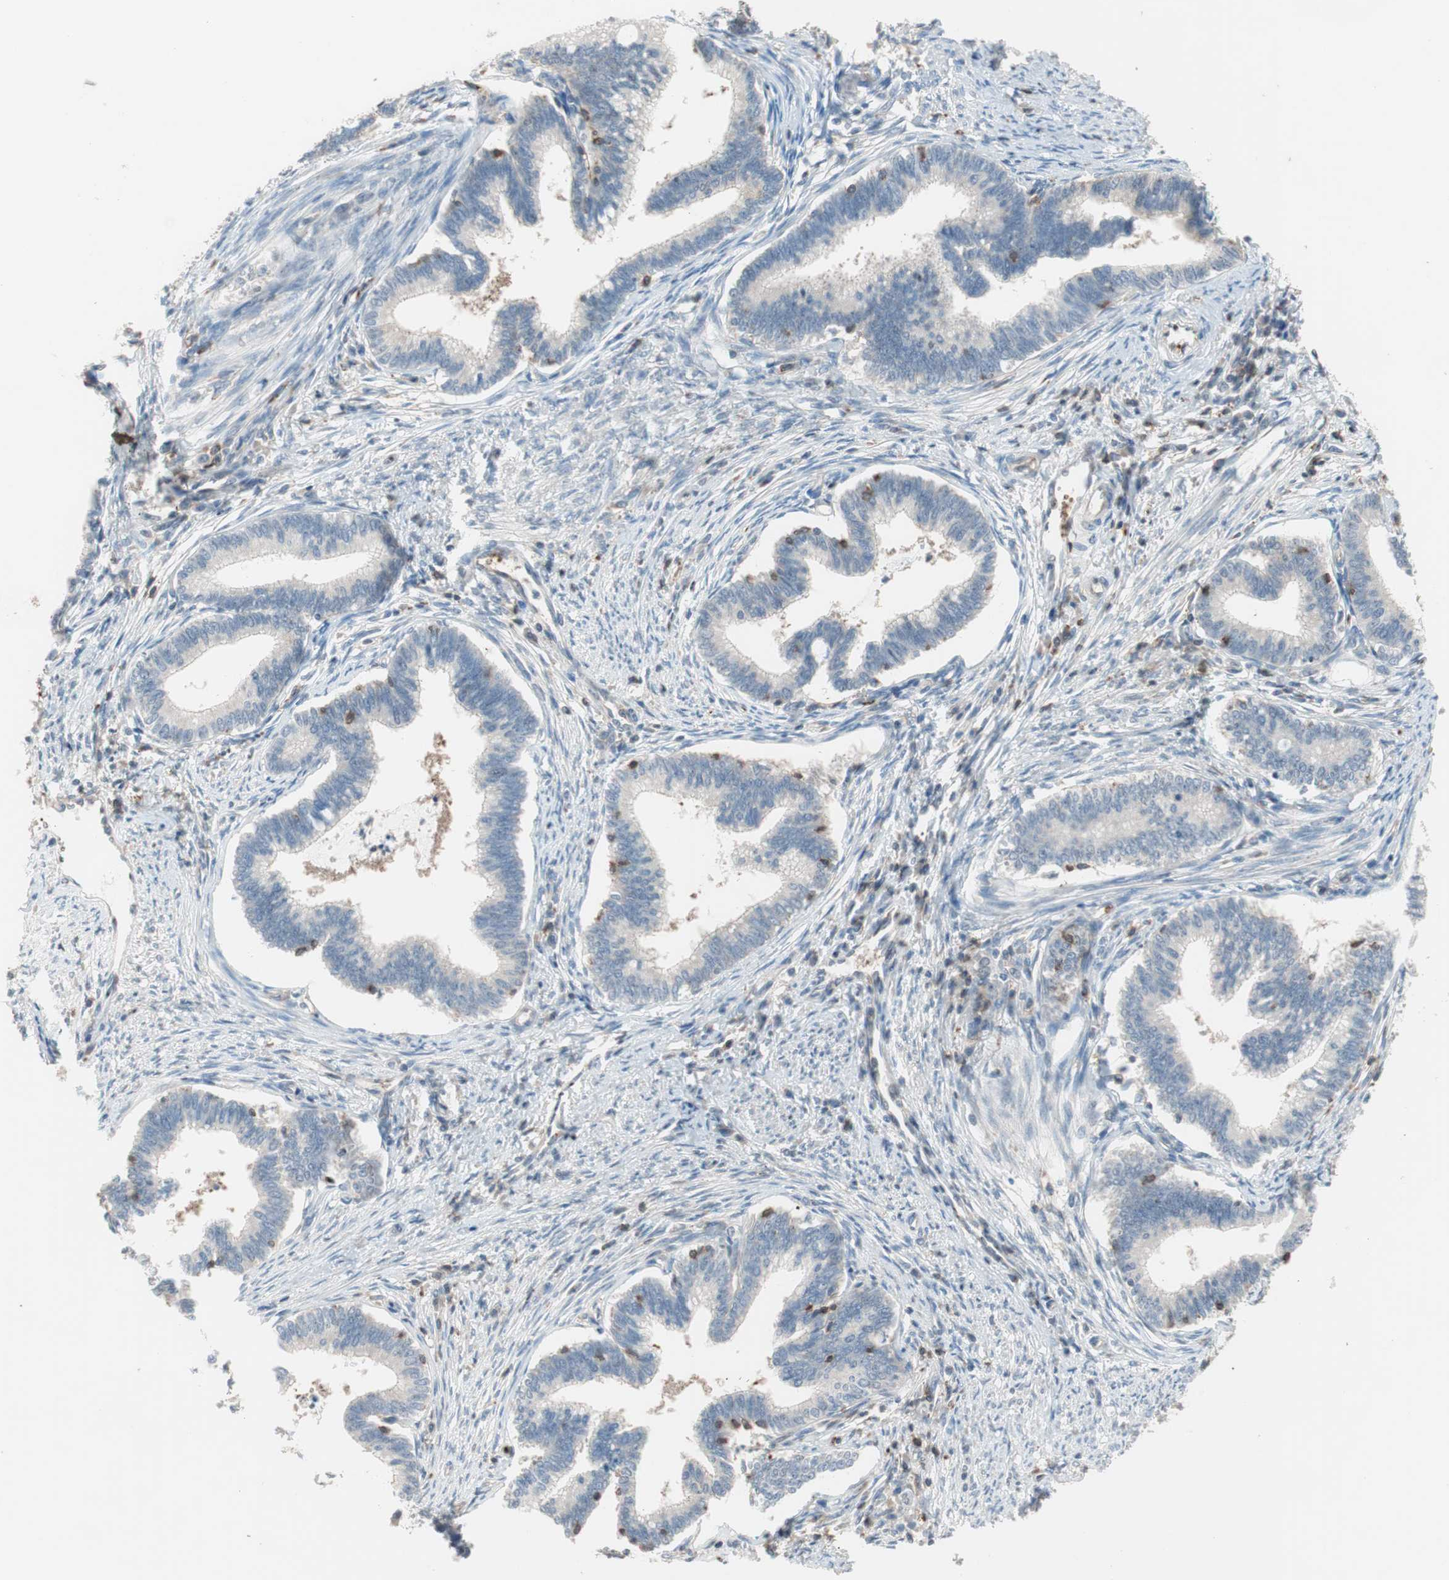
{"staining": {"intensity": "weak", "quantity": "25%-75%", "location": "cytoplasmic/membranous"}, "tissue": "cervical cancer", "cell_type": "Tumor cells", "image_type": "cancer", "snomed": [{"axis": "morphology", "description": "Adenocarcinoma, NOS"}, {"axis": "topography", "description": "Cervix"}], "caption": "A photomicrograph of adenocarcinoma (cervical) stained for a protein shows weak cytoplasmic/membranous brown staining in tumor cells. (IHC, brightfield microscopy, high magnification).", "gene": "GALT", "patient": {"sex": "female", "age": 36}}